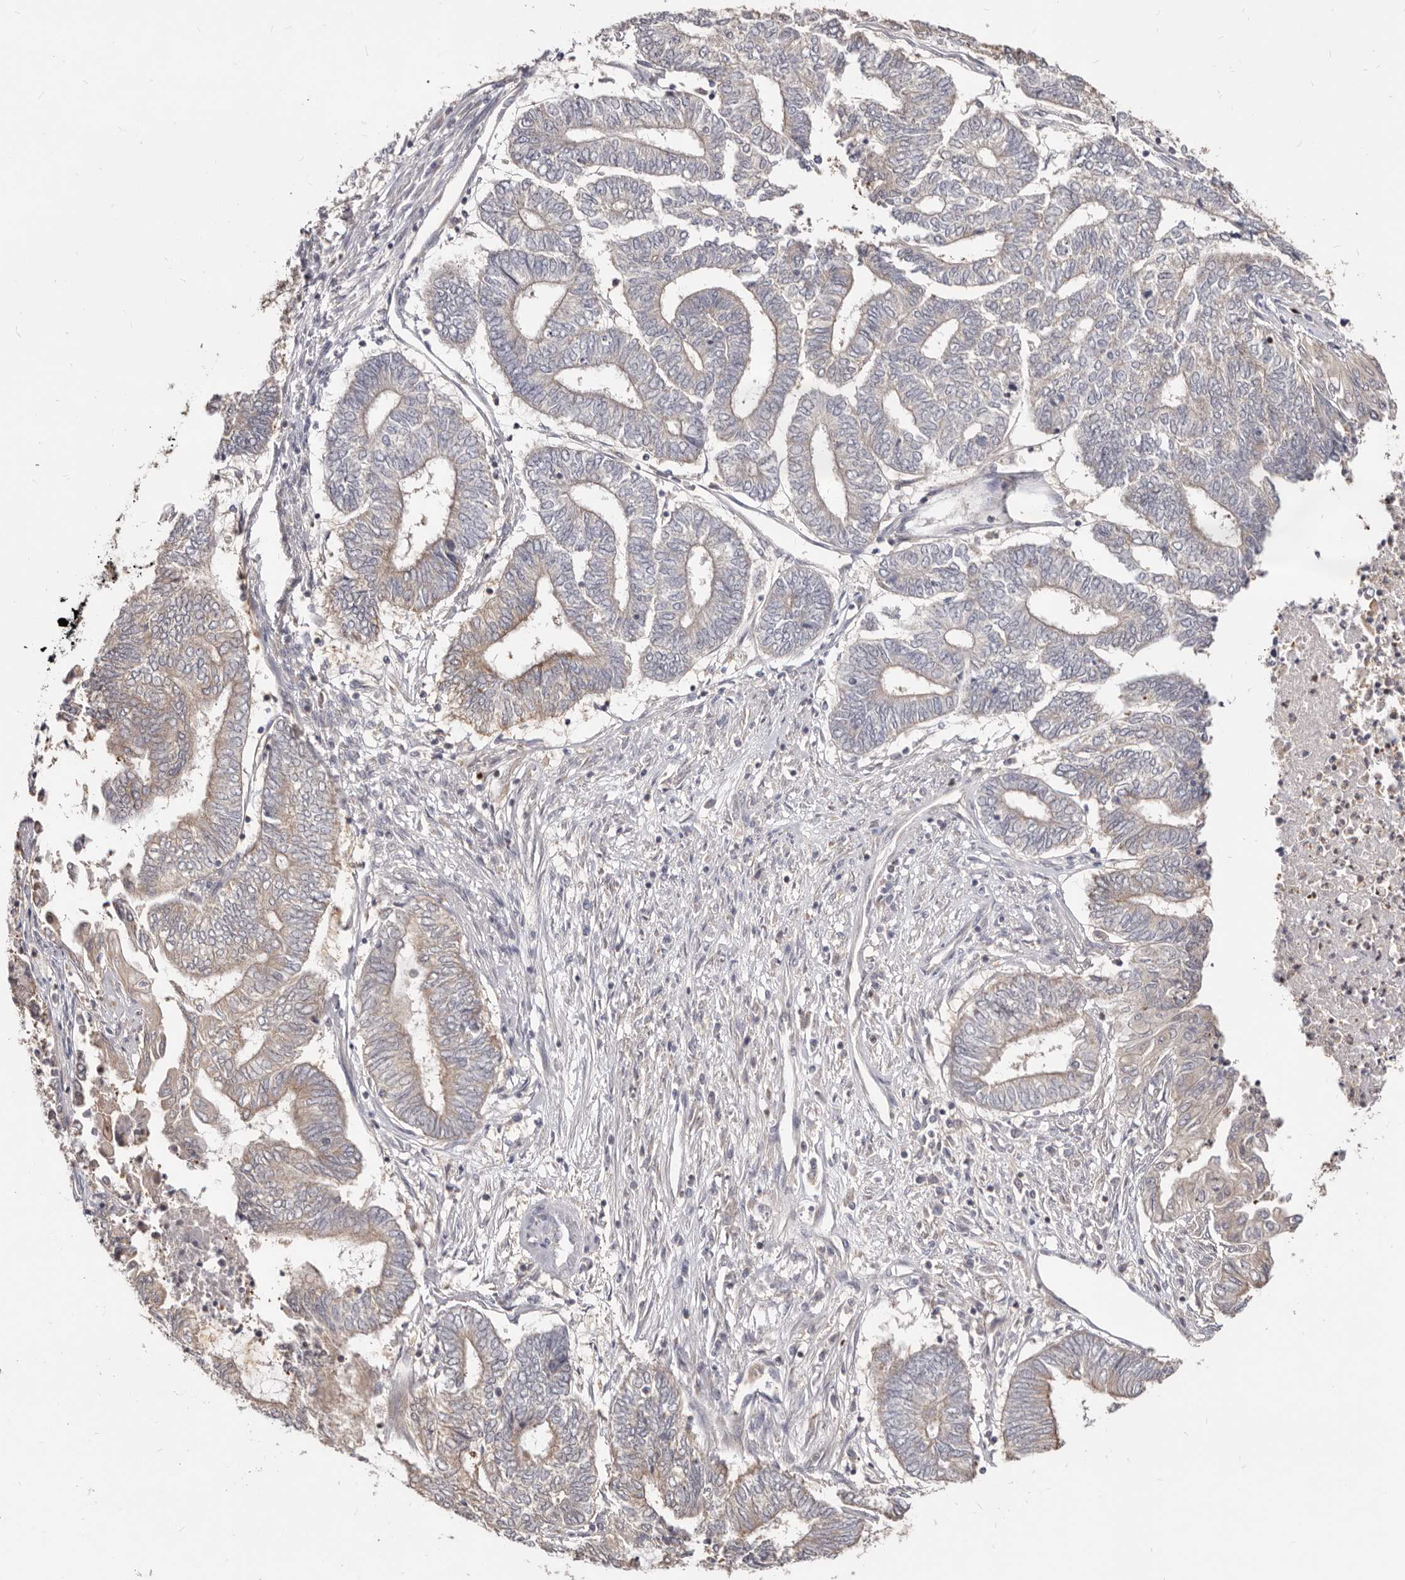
{"staining": {"intensity": "weak", "quantity": "<25%", "location": "cytoplasmic/membranous"}, "tissue": "endometrial cancer", "cell_type": "Tumor cells", "image_type": "cancer", "snomed": [{"axis": "morphology", "description": "Adenocarcinoma, NOS"}, {"axis": "topography", "description": "Uterus"}, {"axis": "topography", "description": "Endometrium"}], "caption": "Immunohistochemistry histopathology image of human endometrial cancer stained for a protein (brown), which demonstrates no expression in tumor cells. (DAB immunohistochemistry, high magnification).", "gene": "TC2N", "patient": {"sex": "female", "age": 70}}